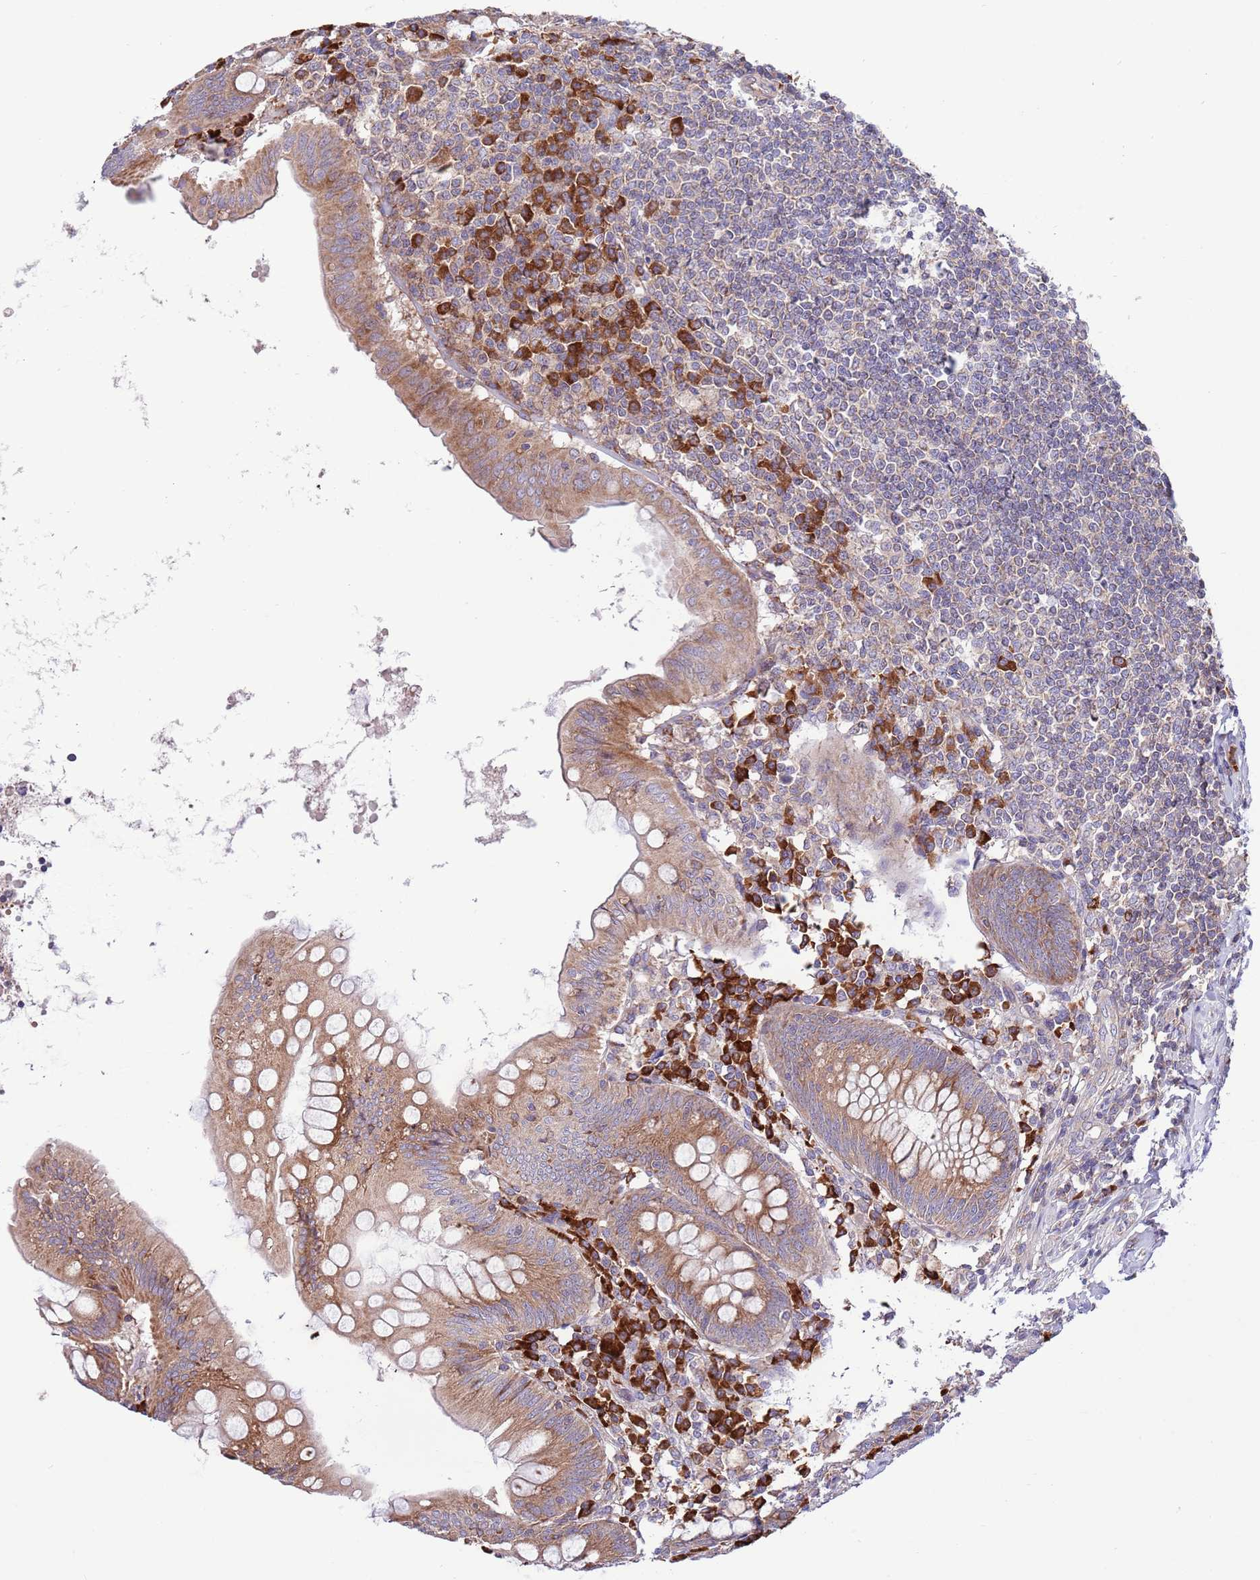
{"staining": {"intensity": "moderate", "quantity": ">75%", "location": "cytoplasmic/membranous"}, "tissue": "appendix", "cell_type": "Glandular cells", "image_type": "normal", "snomed": [{"axis": "morphology", "description": "Normal tissue, NOS"}, {"axis": "topography", "description": "Appendix"}], "caption": "Brown immunohistochemical staining in normal appendix reveals moderate cytoplasmic/membranous expression in approximately >75% of glandular cells. The staining was performed using DAB to visualize the protein expression in brown, while the nuclei were stained in blue with hematoxylin (Magnification: 20x).", "gene": "DAND5", "patient": {"sex": "female", "age": 54}}